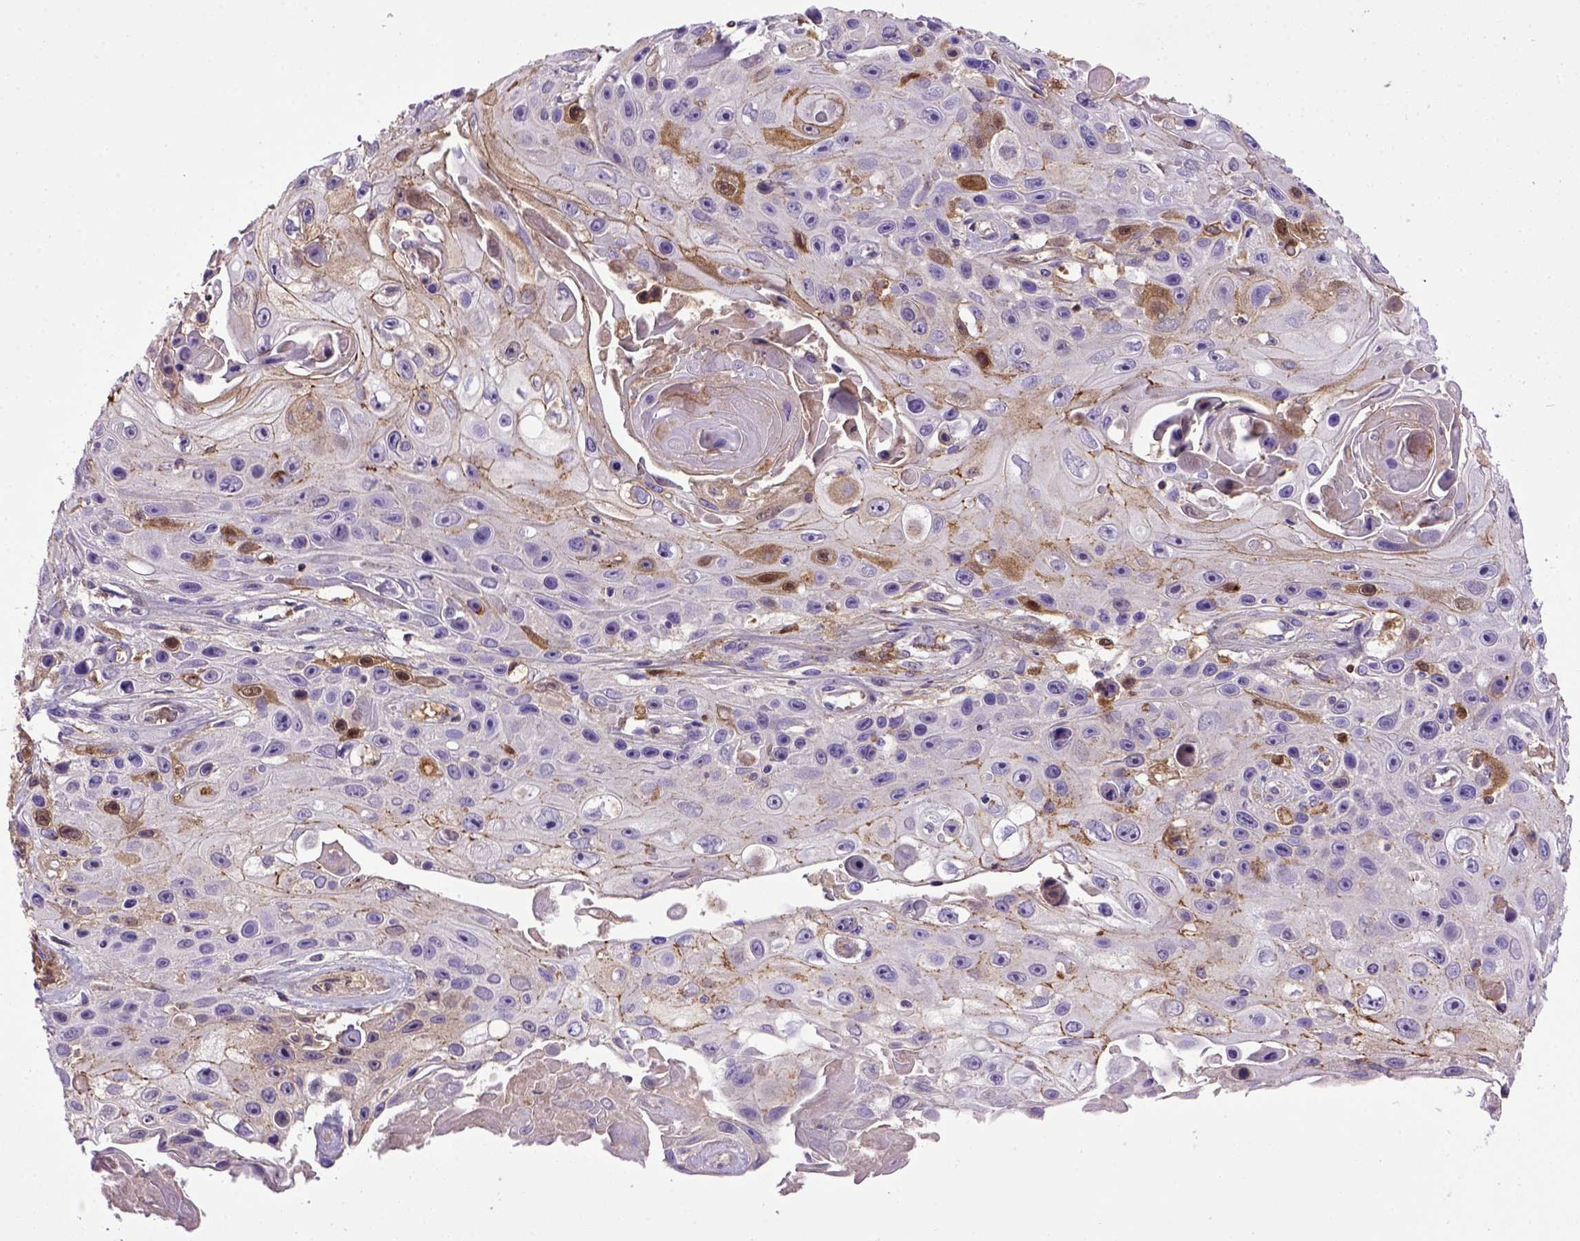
{"staining": {"intensity": "moderate", "quantity": "<25%", "location": "cytoplasmic/membranous"}, "tissue": "skin cancer", "cell_type": "Tumor cells", "image_type": "cancer", "snomed": [{"axis": "morphology", "description": "Squamous cell carcinoma, NOS"}, {"axis": "topography", "description": "Skin"}], "caption": "A micrograph showing moderate cytoplasmic/membranous expression in about <25% of tumor cells in squamous cell carcinoma (skin), as visualized by brown immunohistochemical staining.", "gene": "CDH1", "patient": {"sex": "male", "age": 82}}